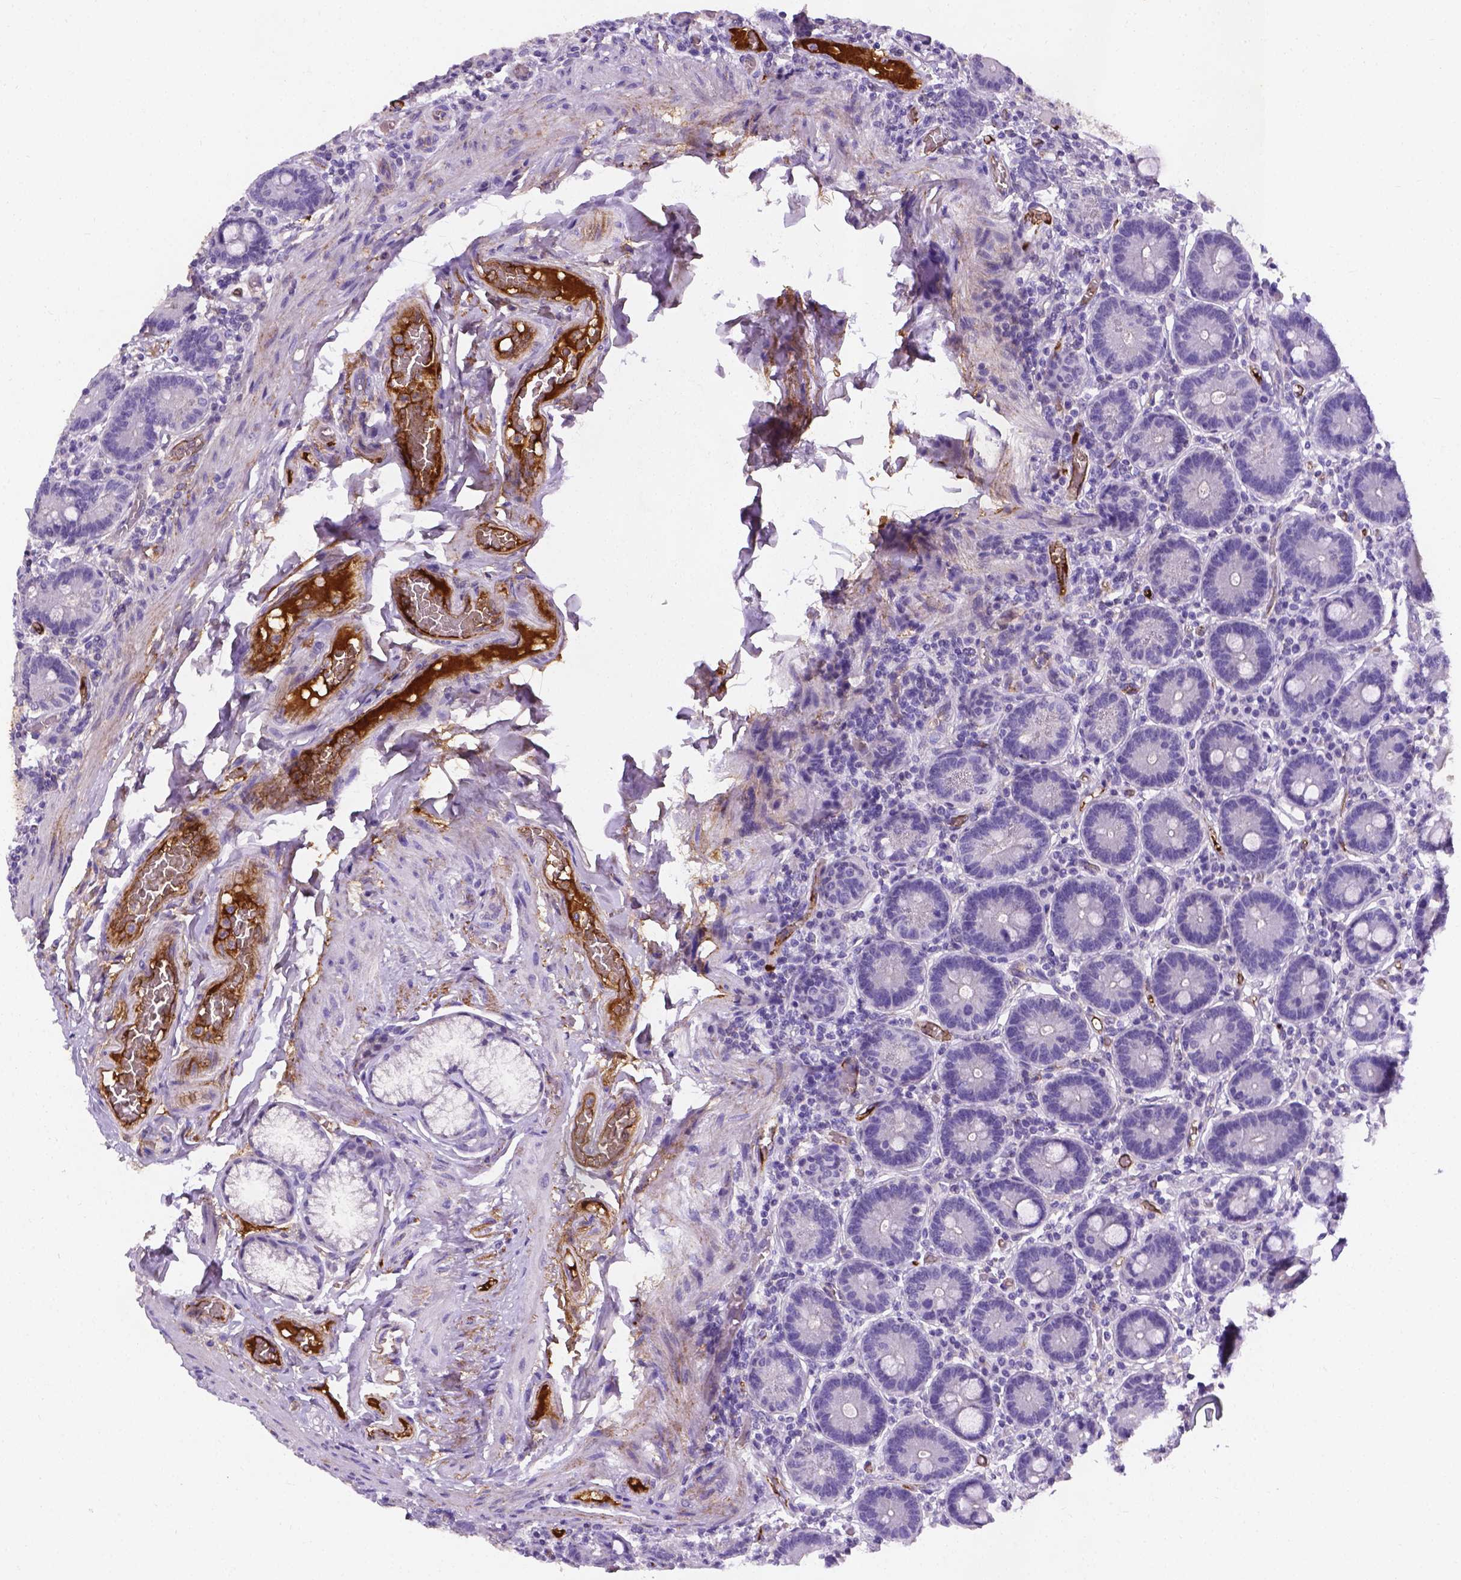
{"staining": {"intensity": "negative", "quantity": "none", "location": "none"}, "tissue": "duodenum", "cell_type": "Glandular cells", "image_type": "normal", "snomed": [{"axis": "morphology", "description": "Normal tissue, NOS"}, {"axis": "topography", "description": "Duodenum"}], "caption": "The immunohistochemistry (IHC) photomicrograph has no significant positivity in glandular cells of duodenum.", "gene": "APOE", "patient": {"sex": "female", "age": 62}}